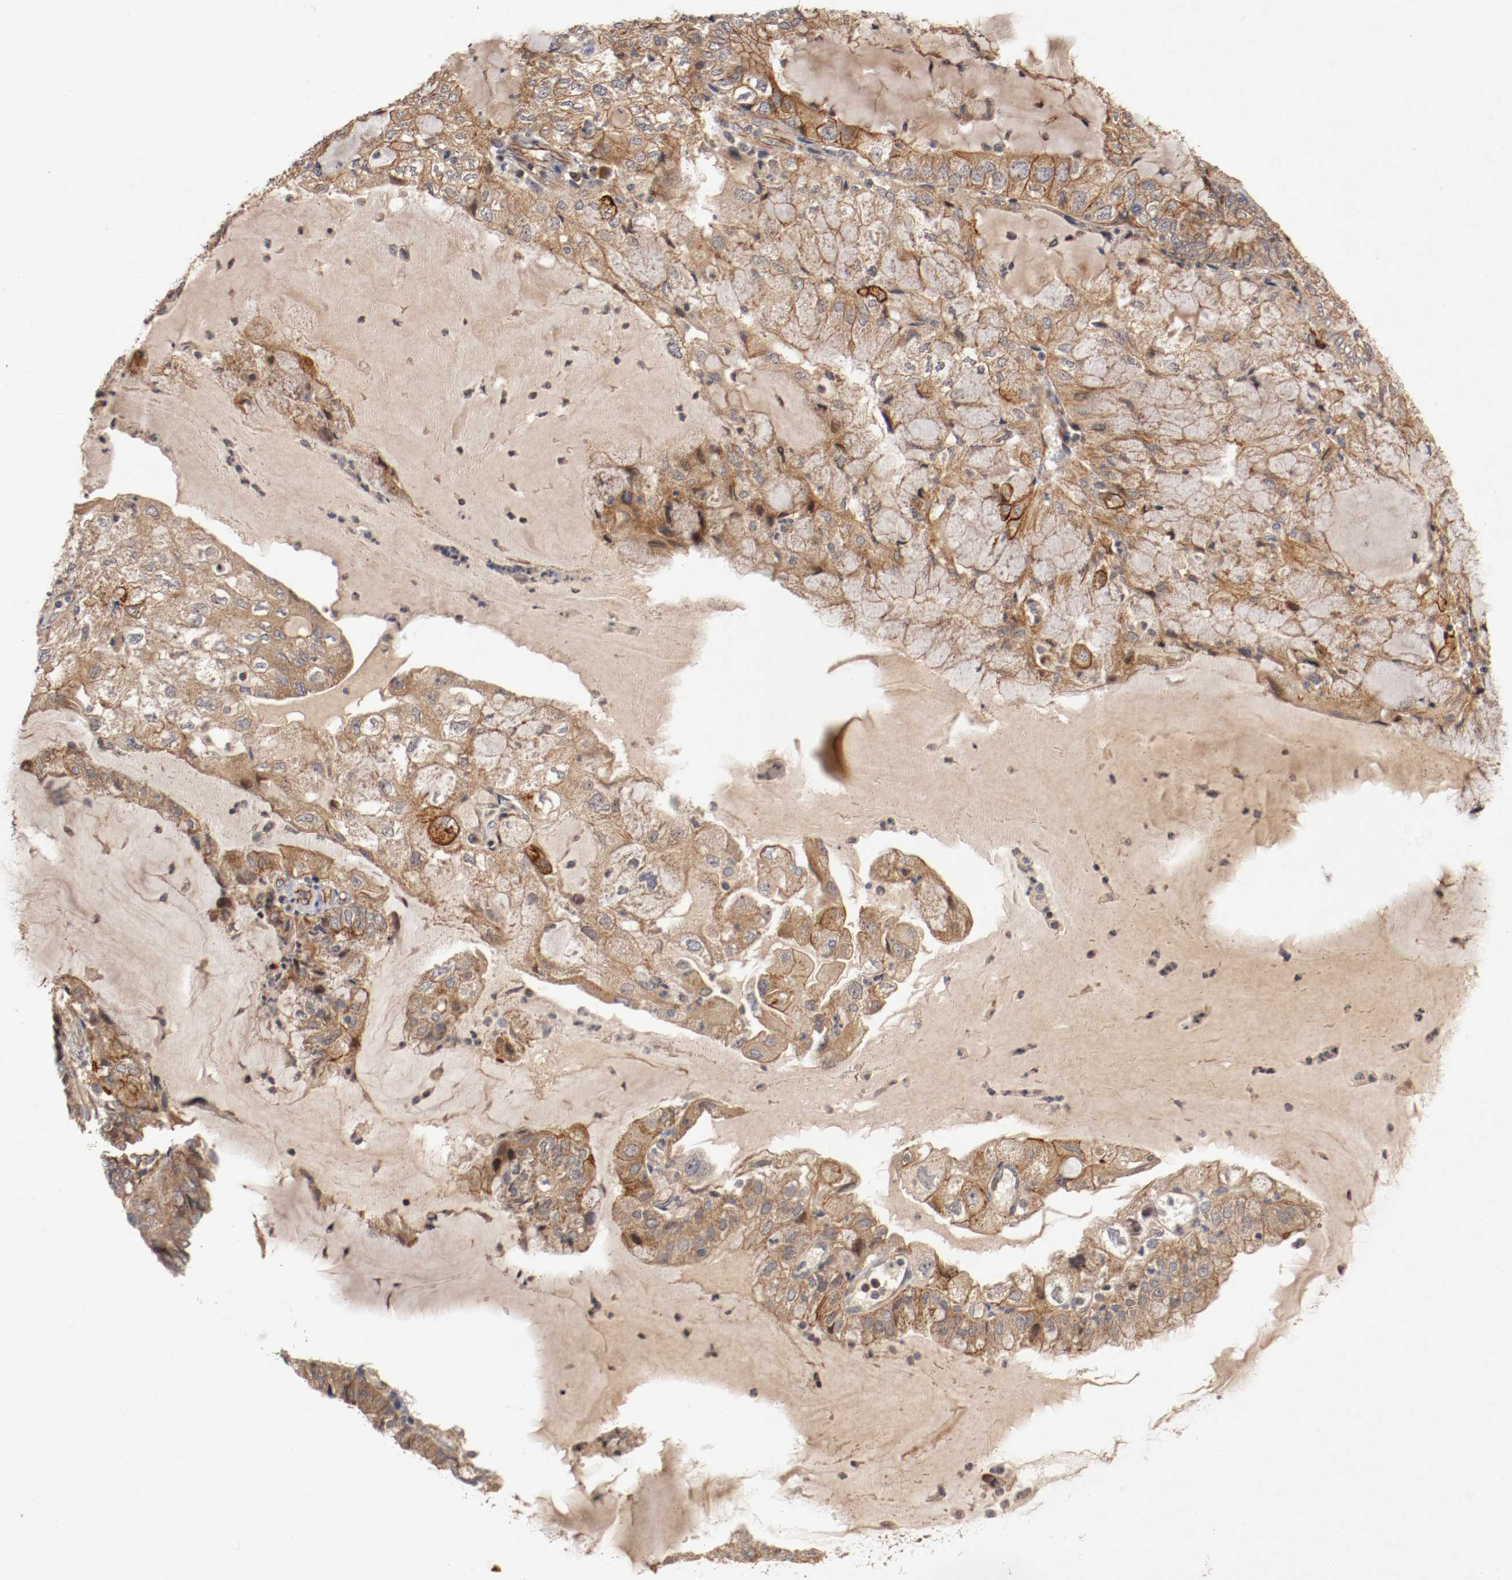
{"staining": {"intensity": "strong", "quantity": "25%-75%", "location": "cytoplasmic/membranous"}, "tissue": "endometrial cancer", "cell_type": "Tumor cells", "image_type": "cancer", "snomed": [{"axis": "morphology", "description": "Adenocarcinoma, NOS"}, {"axis": "topography", "description": "Endometrium"}], "caption": "Endometrial cancer (adenocarcinoma) was stained to show a protein in brown. There is high levels of strong cytoplasmic/membranous staining in approximately 25%-75% of tumor cells. The protein is stained brown, and the nuclei are stained in blue (DAB (3,3'-diaminobenzidine) IHC with brightfield microscopy, high magnification).", "gene": "TYK2", "patient": {"sex": "female", "age": 81}}